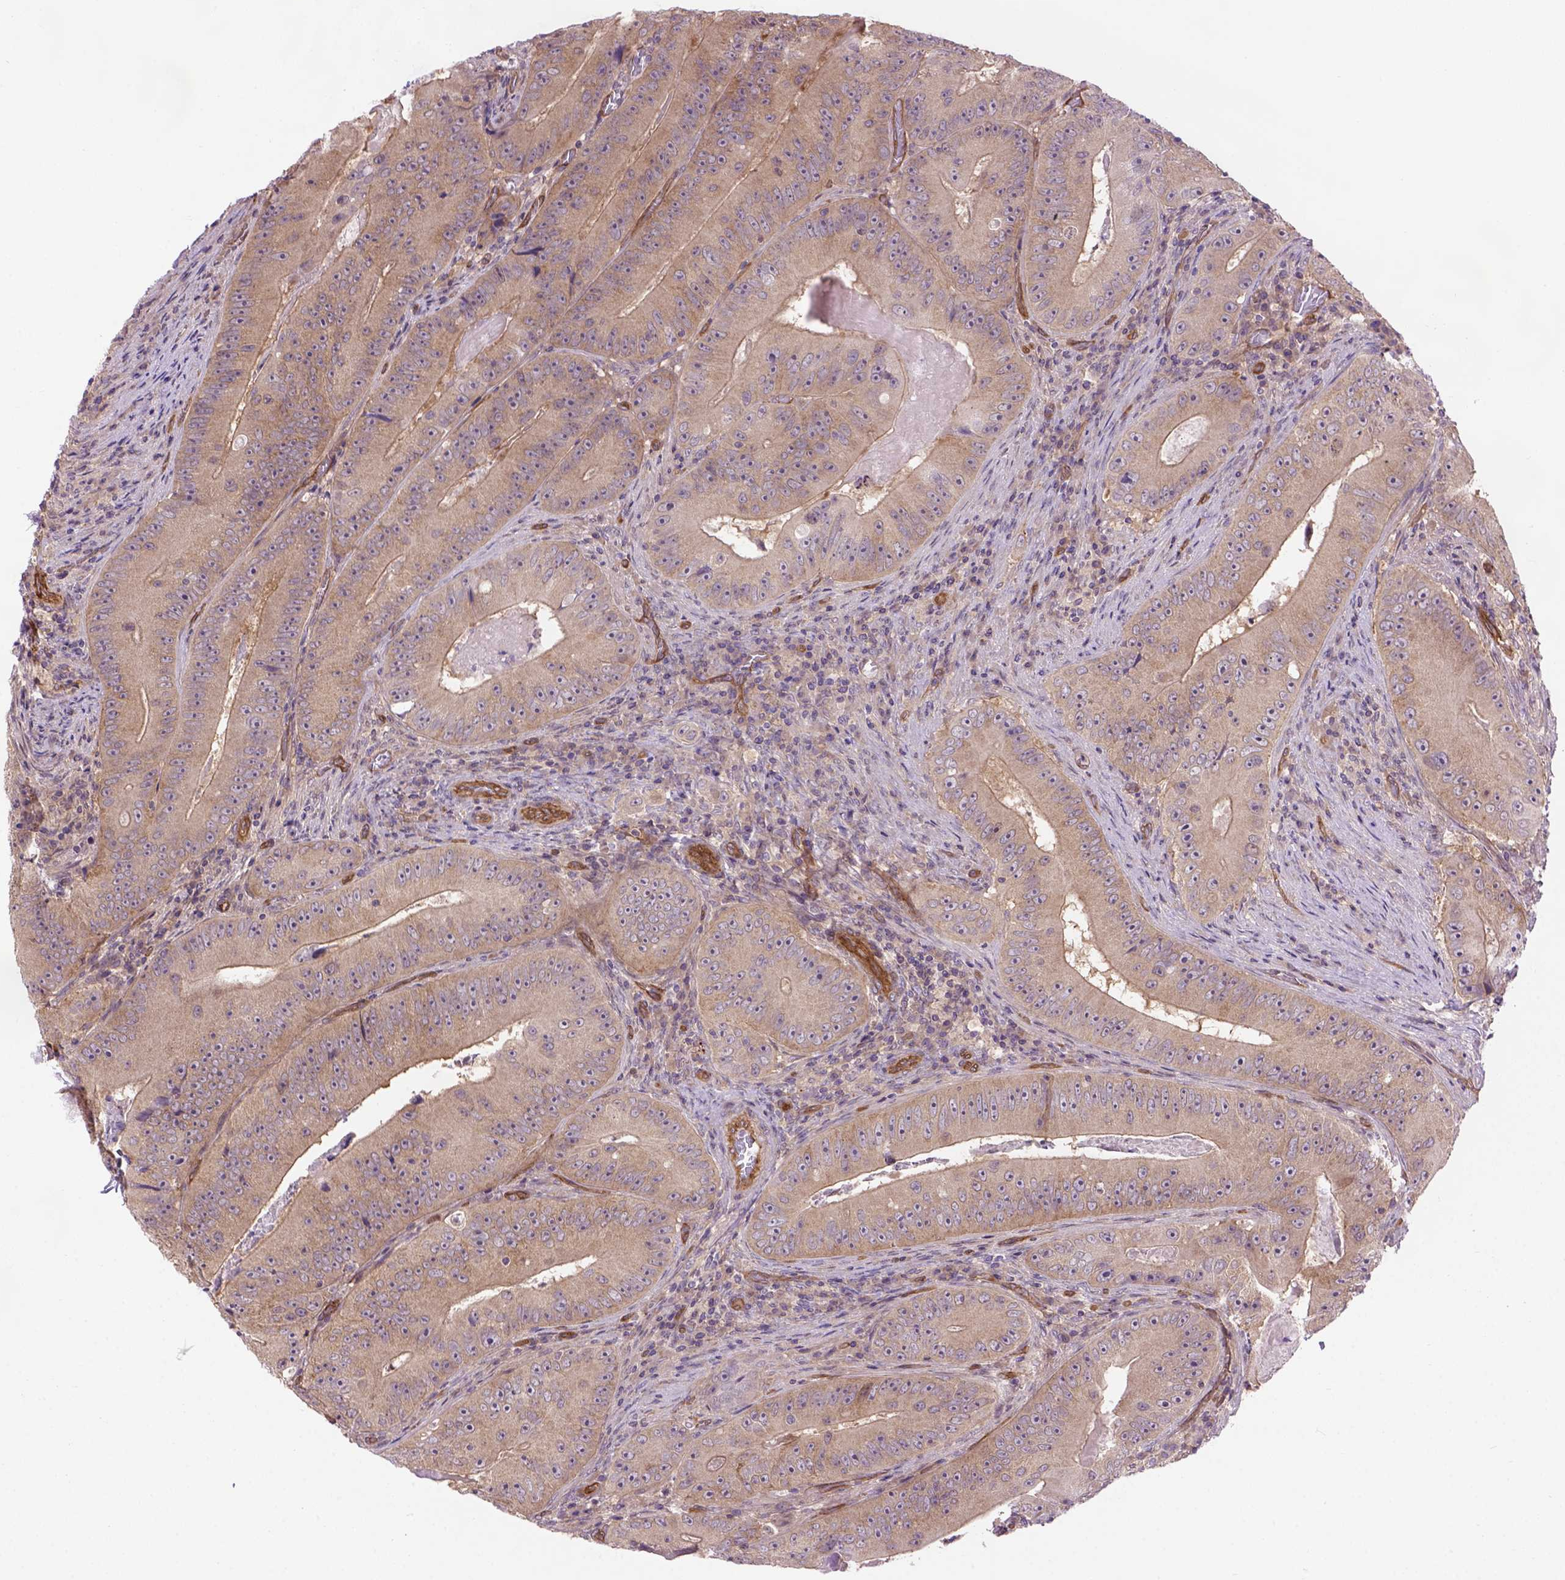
{"staining": {"intensity": "moderate", "quantity": ">75%", "location": "cytoplasmic/membranous"}, "tissue": "colorectal cancer", "cell_type": "Tumor cells", "image_type": "cancer", "snomed": [{"axis": "morphology", "description": "Adenocarcinoma, NOS"}, {"axis": "topography", "description": "Colon"}], "caption": "This is an image of IHC staining of colorectal adenocarcinoma, which shows moderate staining in the cytoplasmic/membranous of tumor cells.", "gene": "CASKIN2", "patient": {"sex": "female", "age": 86}}